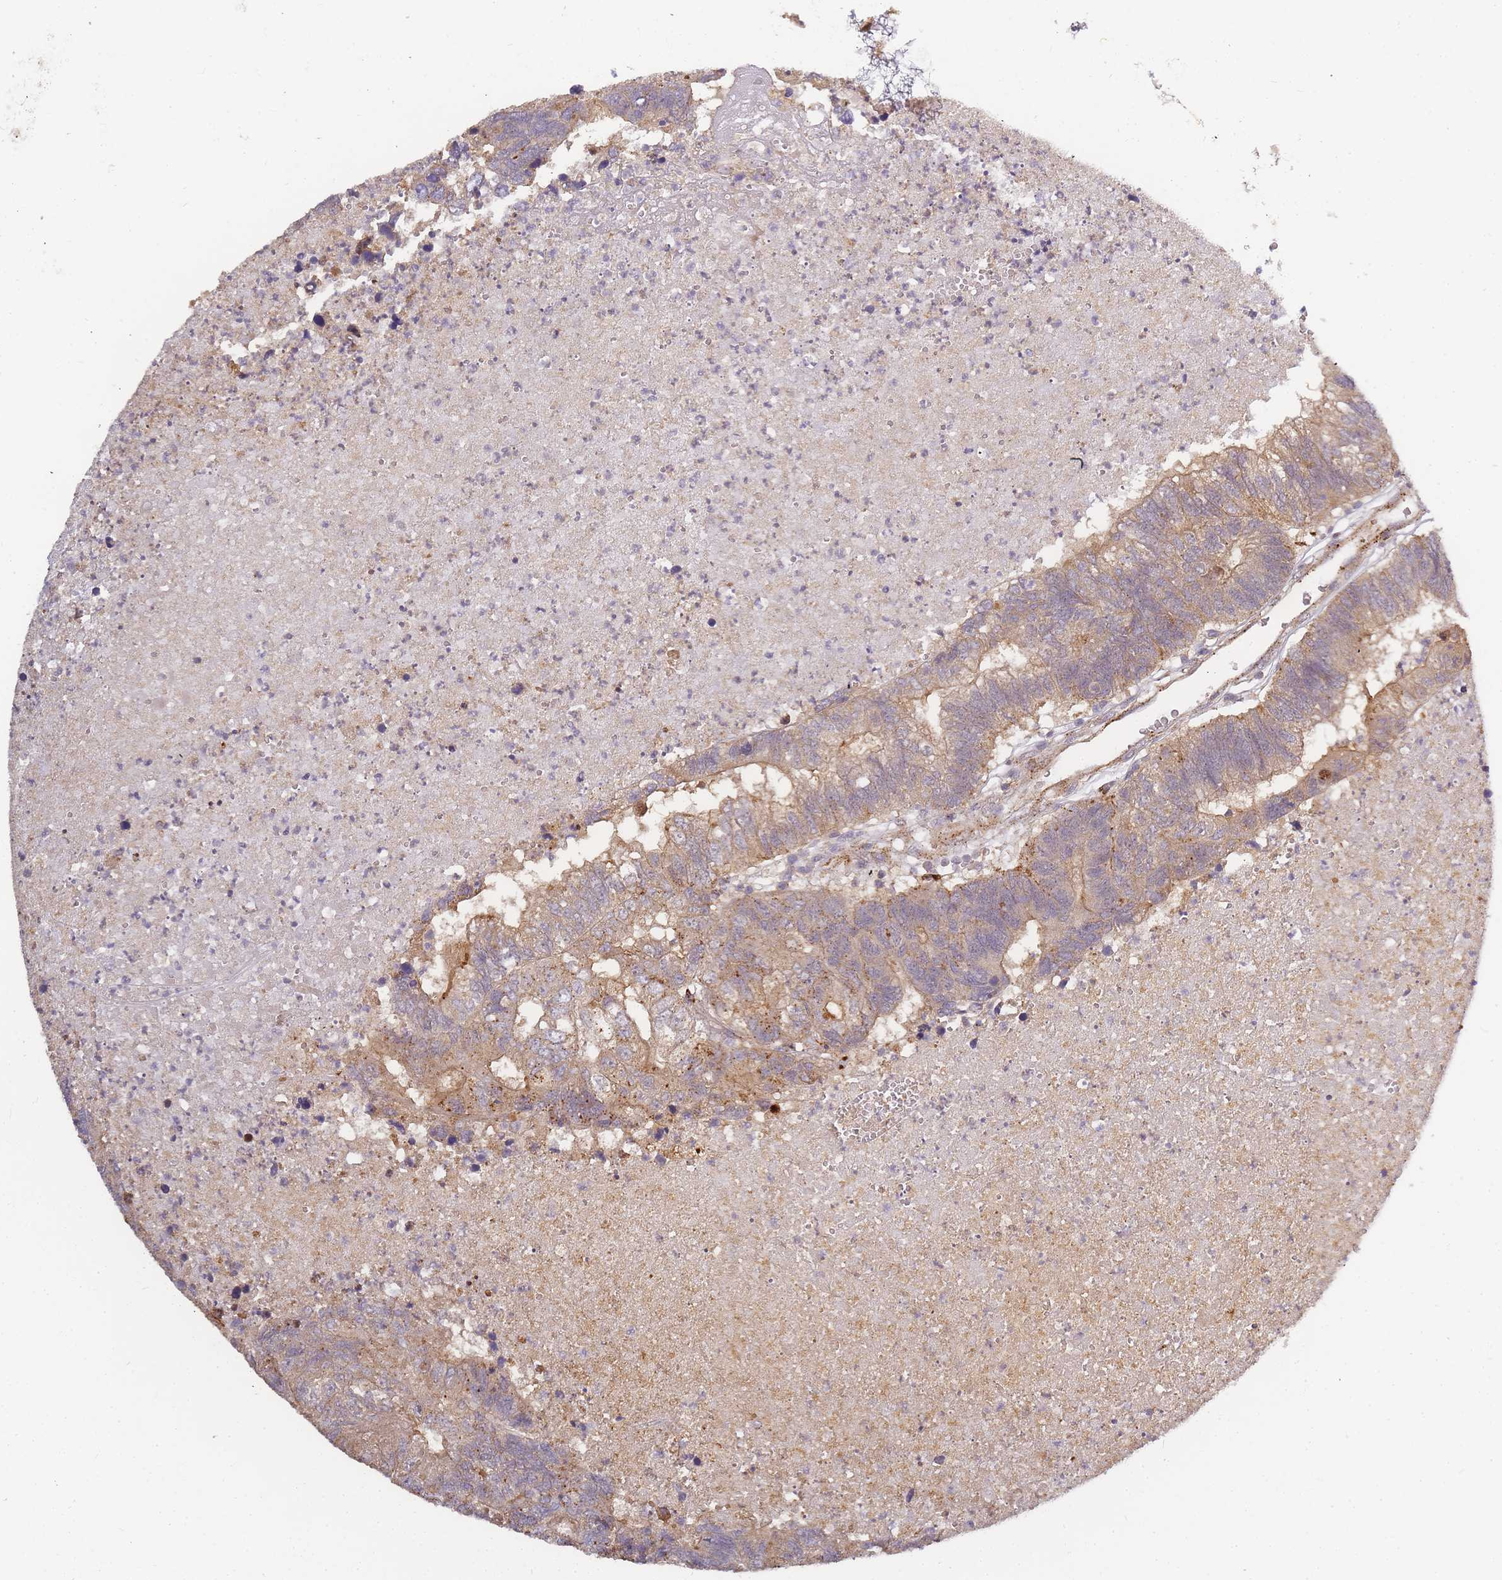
{"staining": {"intensity": "moderate", "quantity": "25%-75%", "location": "cytoplasmic/membranous"}, "tissue": "colorectal cancer", "cell_type": "Tumor cells", "image_type": "cancer", "snomed": [{"axis": "morphology", "description": "Adenocarcinoma, NOS"}, {"axis": "topography", "description": "Colon"}], "caption": "DAB (3,3'-diaminobenzidine) immunohistochemical staining of adenocarcinoma (colorectal) shows moderate cytoplasmic/membranous protein expression in approximately 25%-75% of tumor cells. (brown staining indicates protein expression, while blue staining denotes nuclei).", "gene": "ATG5", "patient": {"sex": "female", "age": 48}}